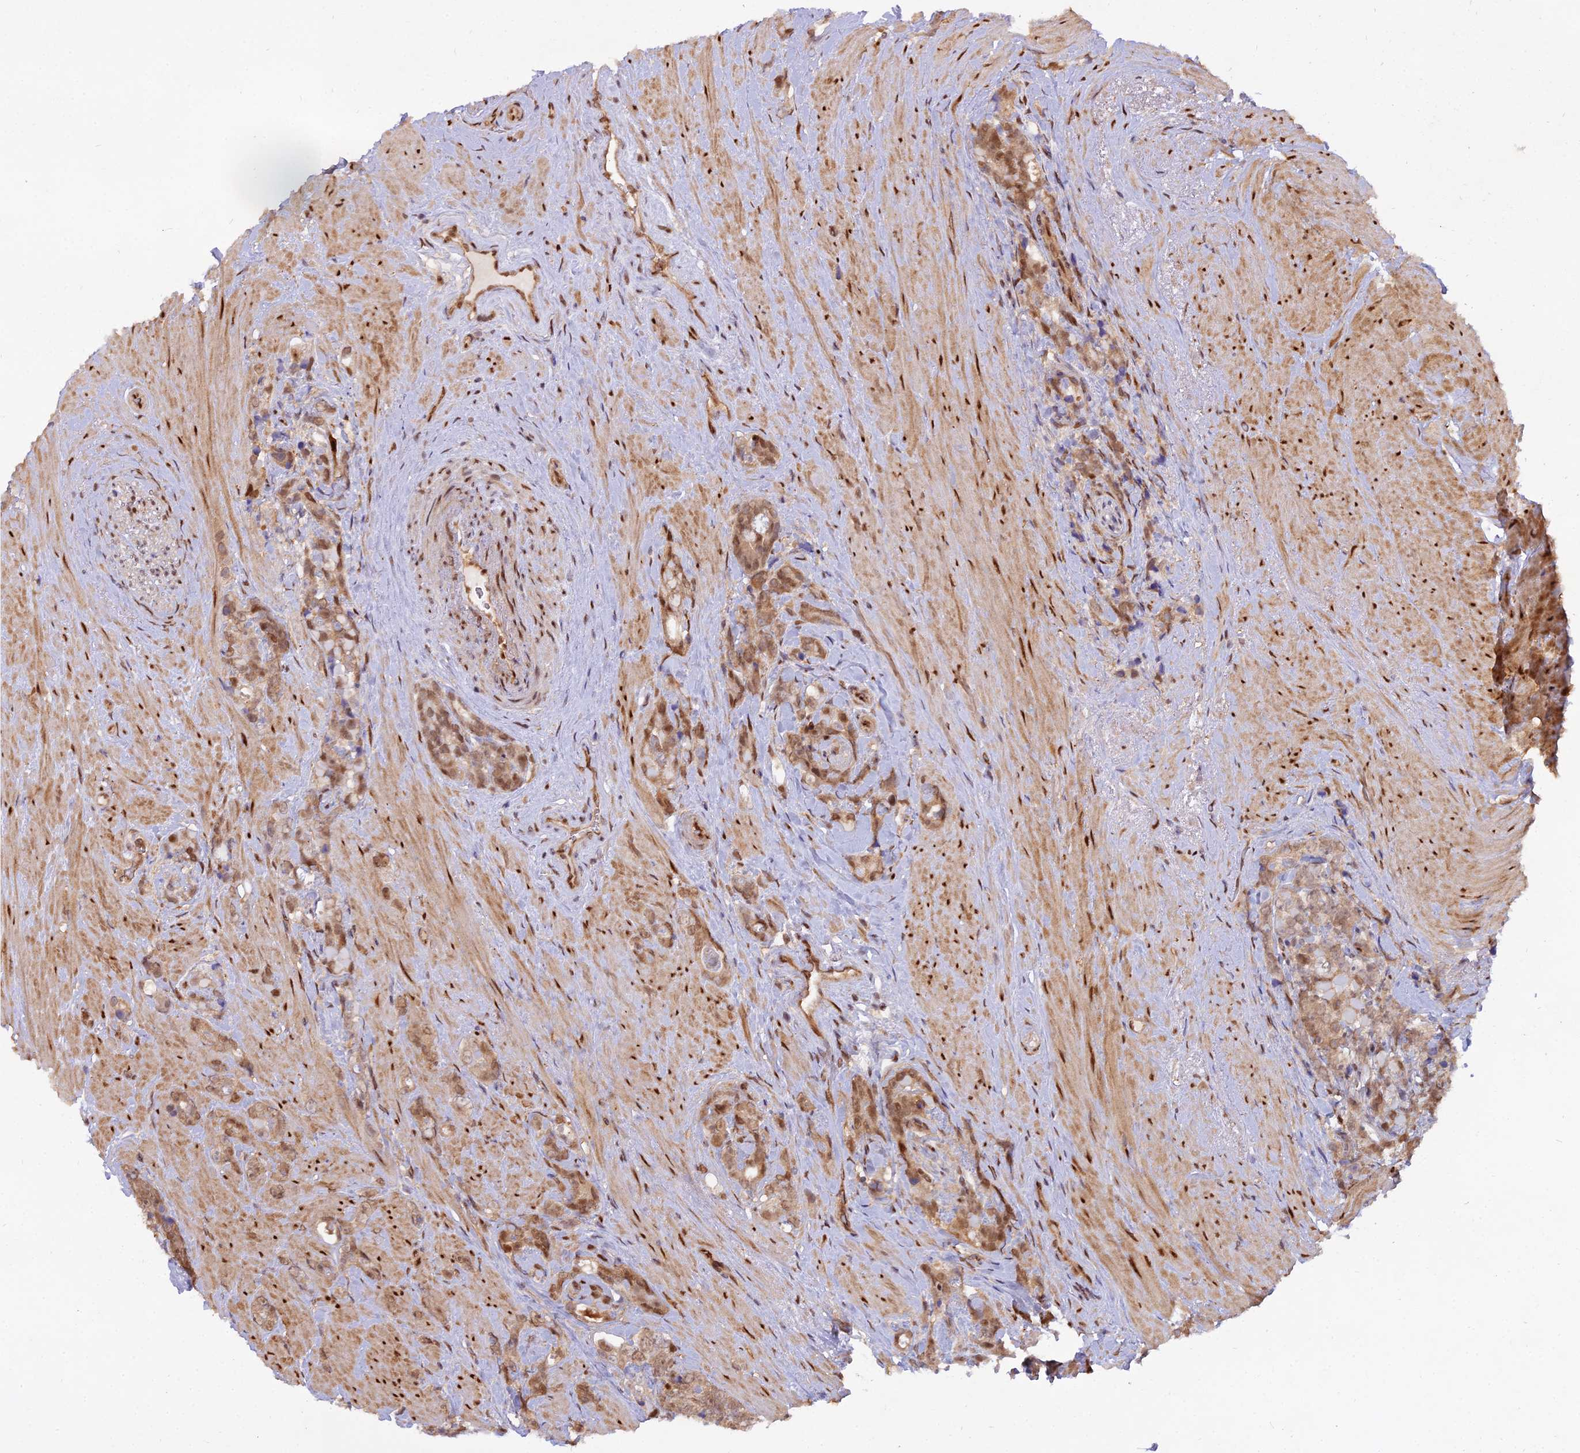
{"staining": {"intensity": "moderate", "quantity": ">75%", "location": "nuclear"}, "tissue": "prostate cancer", "cell_type": "Tumor cells", "image_type": "cancer", "snomed": [{"axis": "morphology", "description": "Adenocarcinoma, High grade"}, {"axis": "topography", "description": "Prostate"}], "caption": "Prostate cancer (high-grade adenocarcinoma) was stained to show a protein in brown. There is medium levels of moderate nuclear positivity in approximately >75% of tumor cells.", "gene": "NPEPL1", "patient": {"sex": "male", "age": 74}}